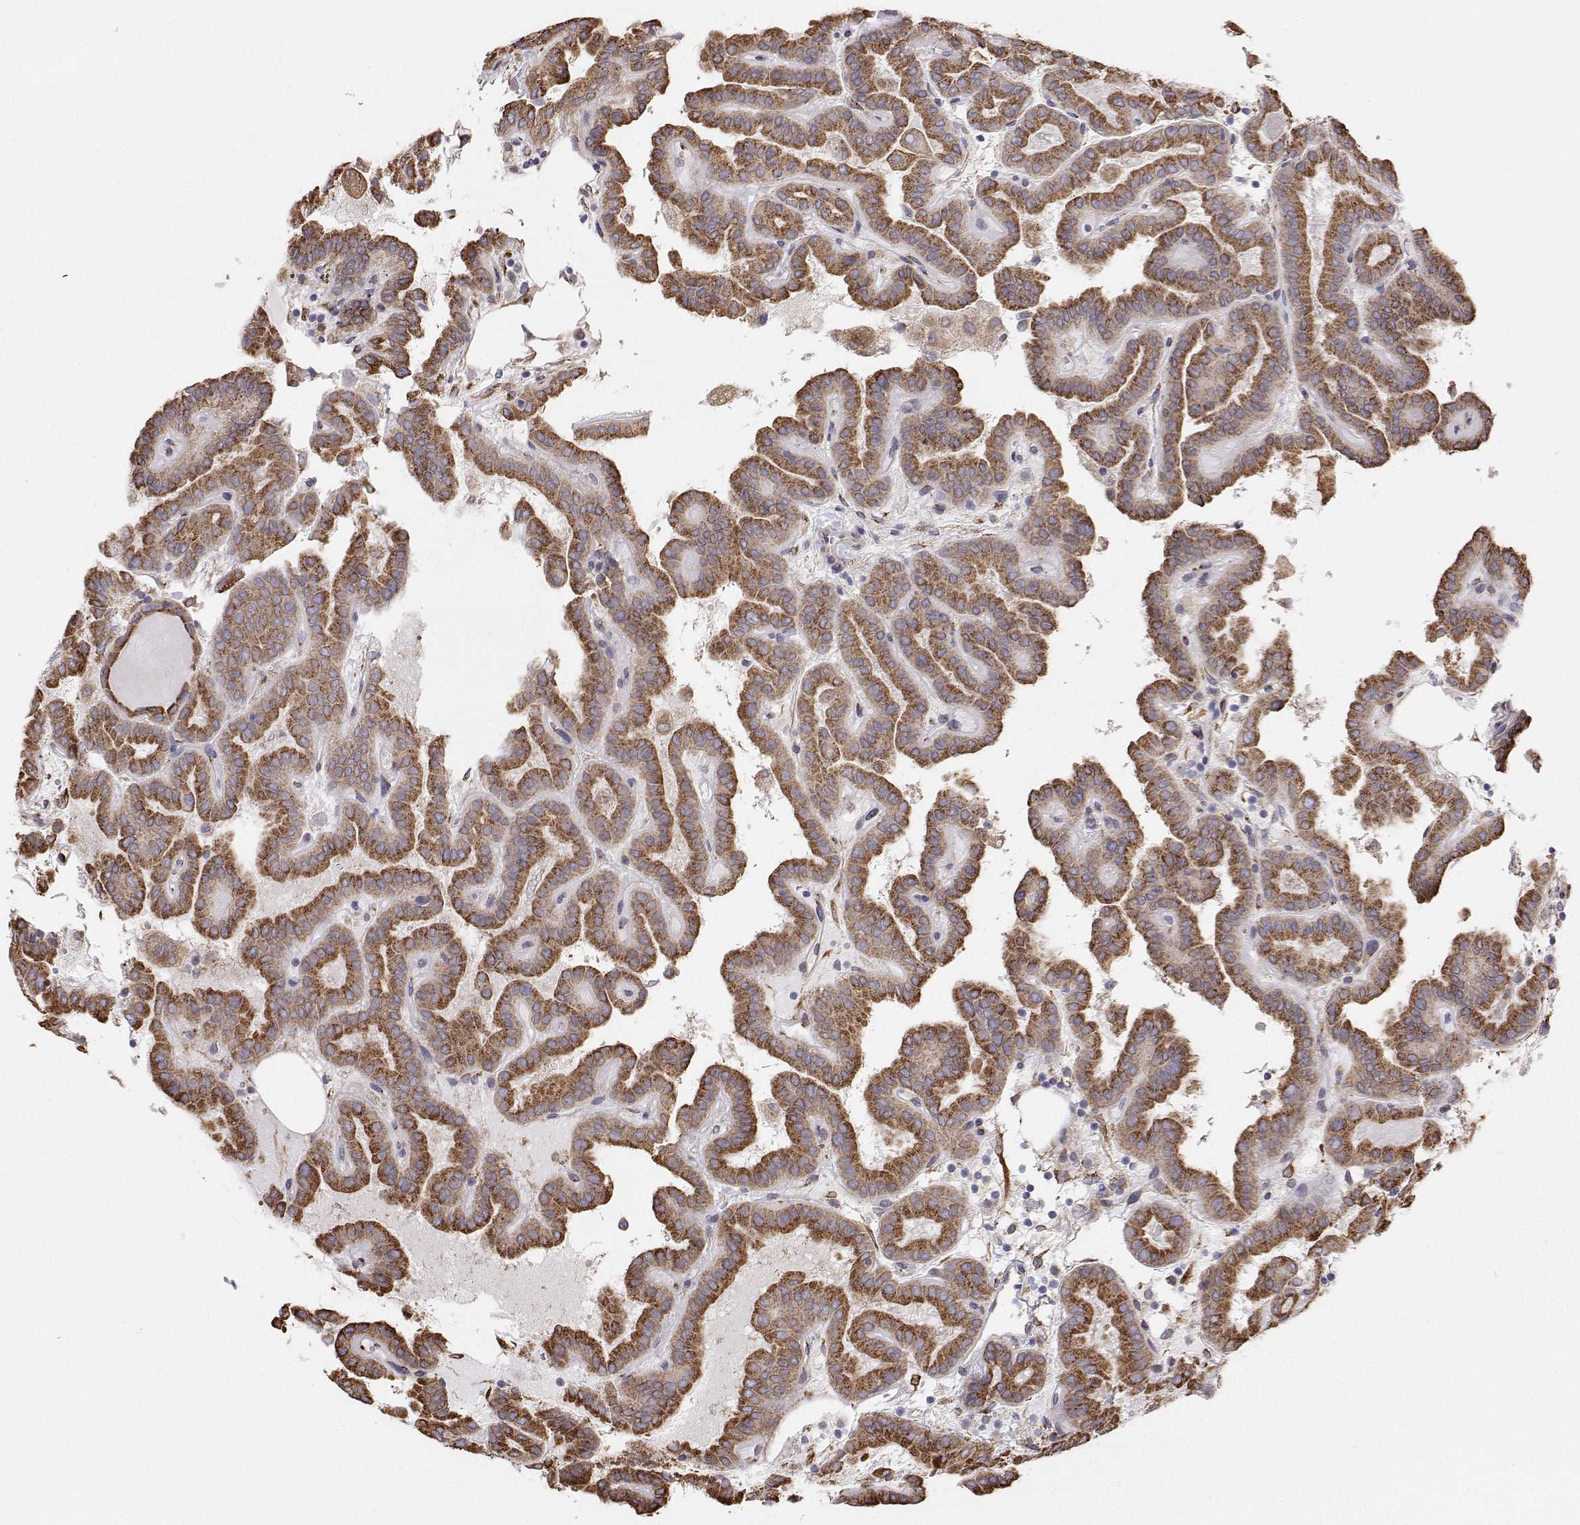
{"staining": {"intensity": "moderate", "quantity": ">75%", "location": "cytoplasmic/membranous"}, "tissue": "thyroid cancer", "cell_type": "Tumor cells", "image_type": "cancer", "snomed": [{"axis": "morphology", "description": "Papillary adenocarcinoma, NOS"}, {"axis": "topography", "description": "Thyroid gland"}], "caption": "Thyroid cancer (papillary adenocarcinoma) stained with a protein marker displays moderate staining in tumor cells.", "gene": "STARD13", "patient": {"sex": "female", "age": 46}}